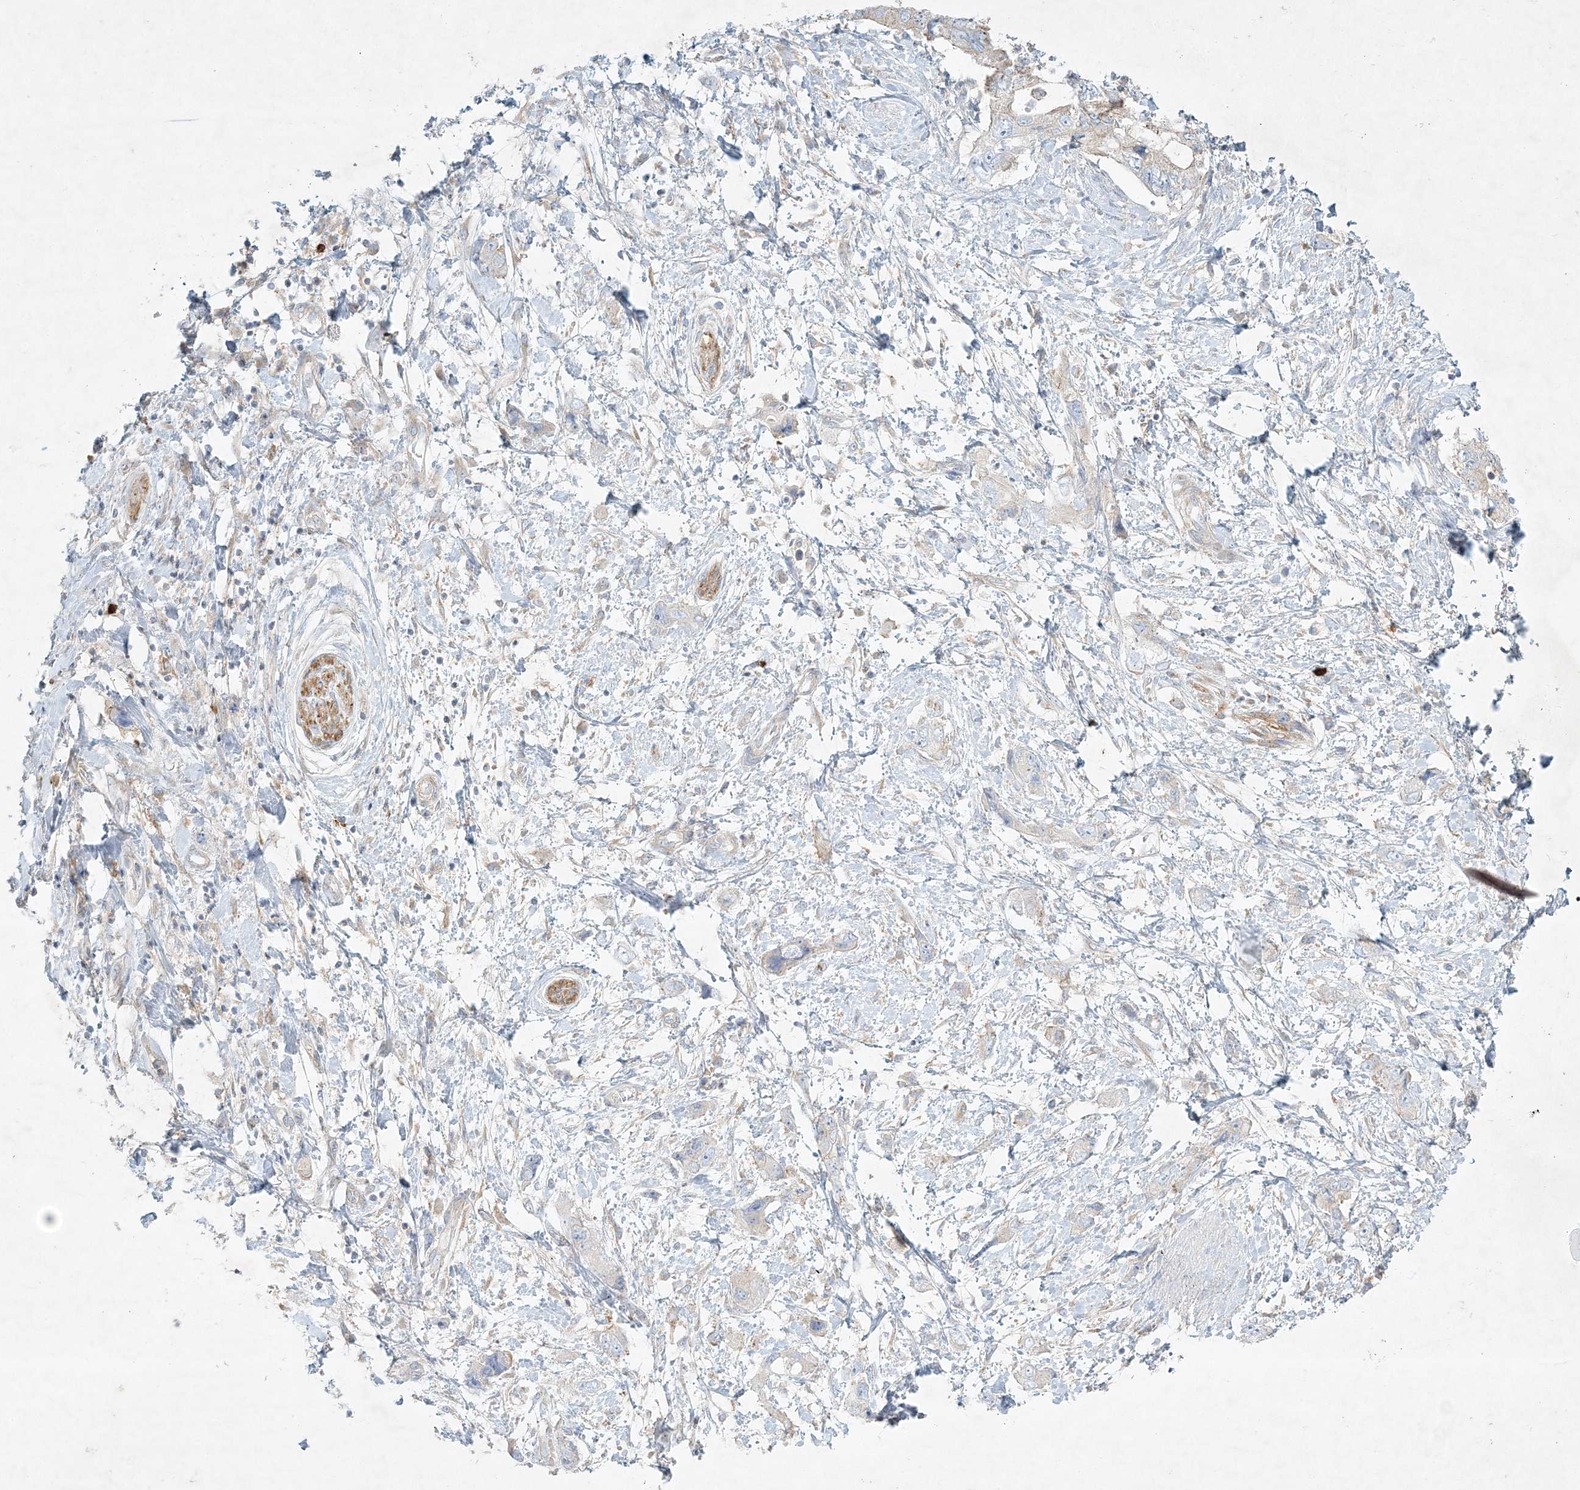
{"staining": {"intensity": "negative", "quantity": "none", "location": "none"}, "tissue": "pancreatic cancer", "cell_type": "Tumor cells", "image_type": "cancer", "snomed": [{"axis": "morphology", "description": "Adenocarcinoma, NOS"}, {"axis": "topography", "description": "Pancreas"}], "caption": "The image displays no significant positivity in tumor cells of pancreatic cancer.", "gene": "STK11IP", "patient": {"sex": "female", "age": 73}}